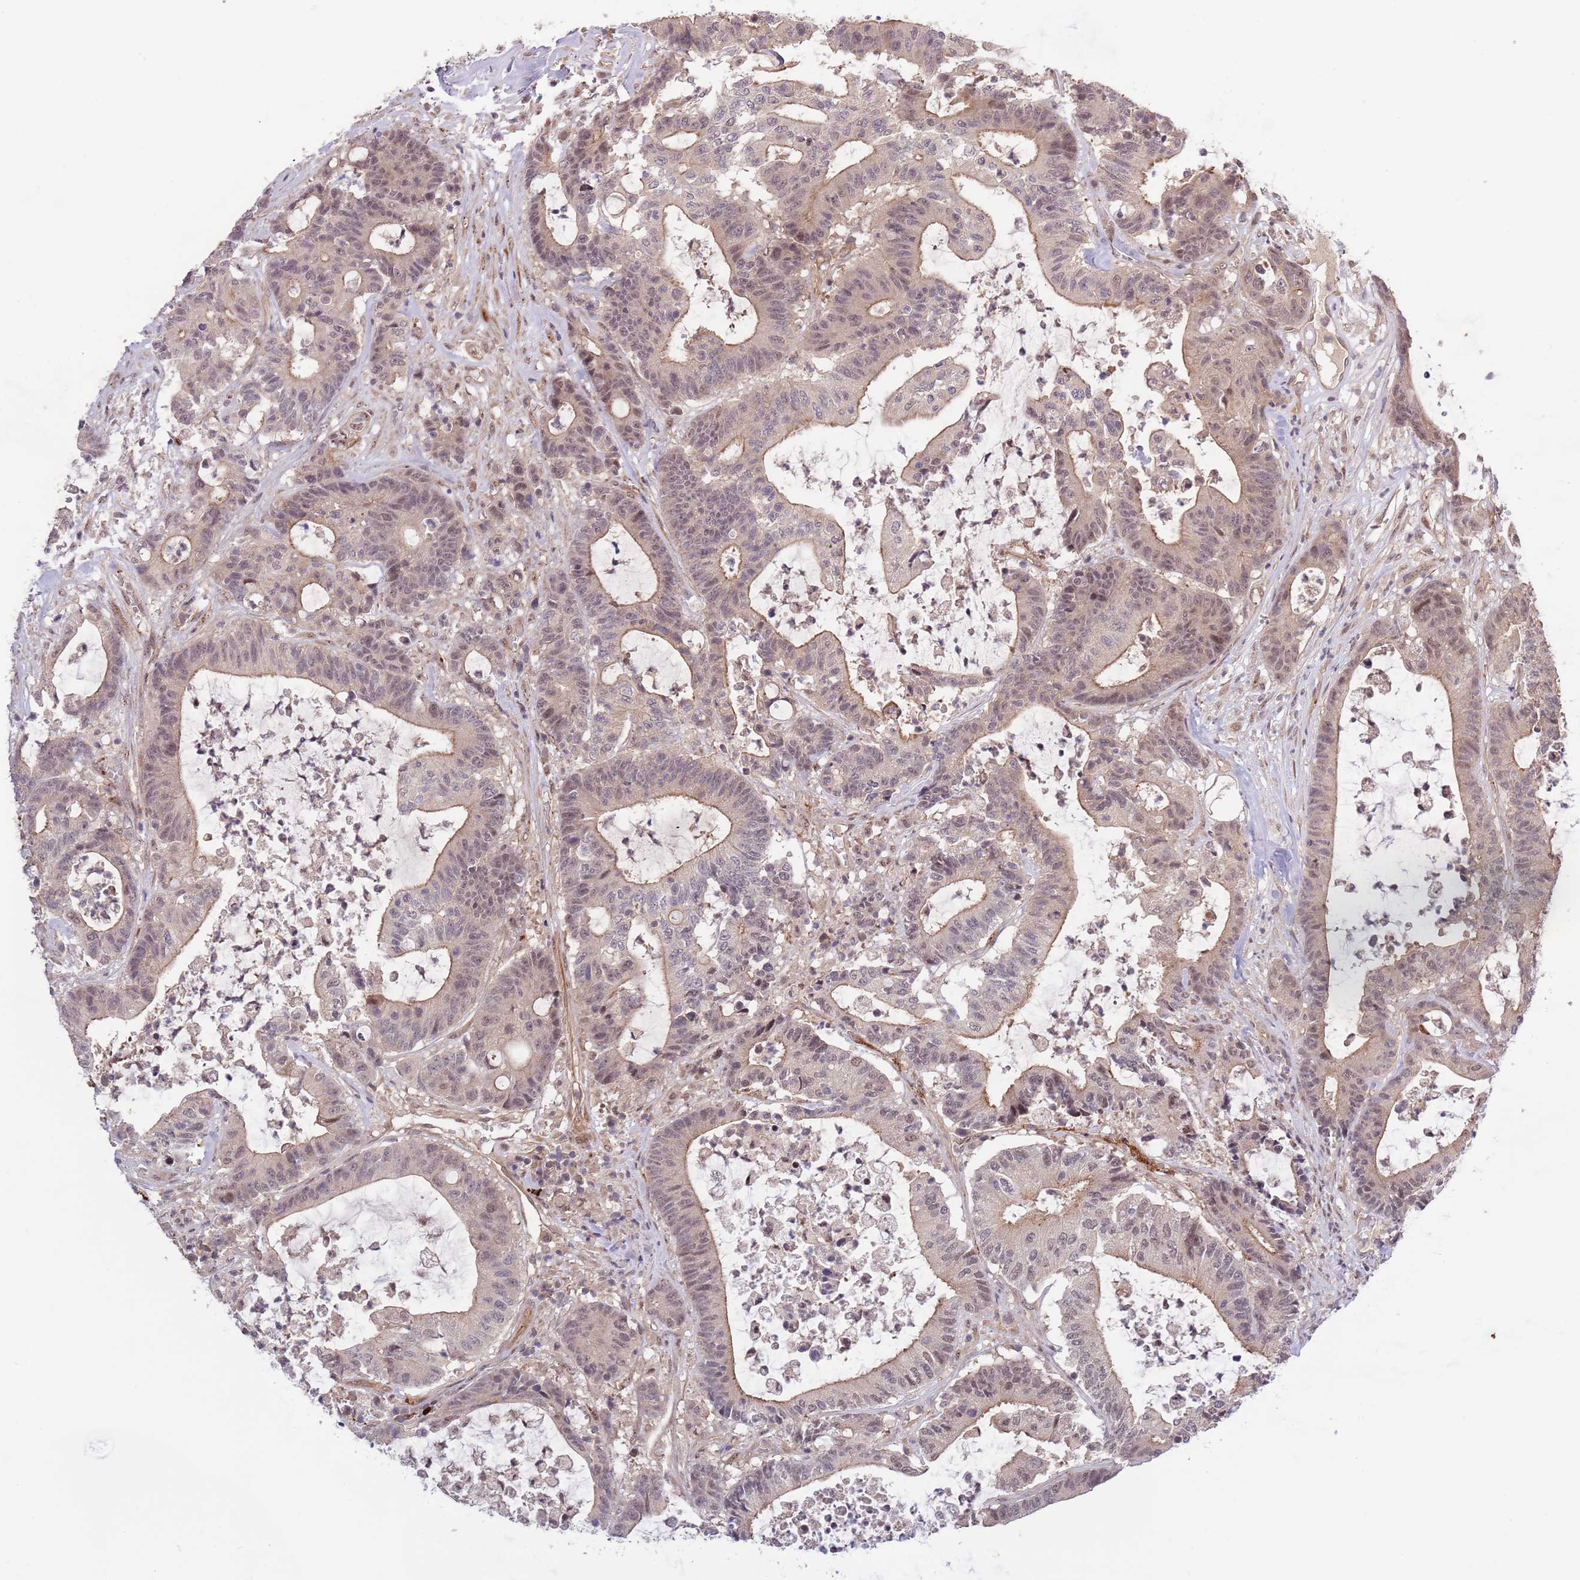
{"staining": {"intensity": "moderate", "quantity": "25%-75%", "location": "cytoplasmic/membranous"}, "tissue": "colorectal cancer", "cell_type": "Tumor cells", "image_type": "cancer", "snomed": [{"axis": "morphology", "description": "Adenocarcinoma, NOS"}, {"axis": "topography", "description": "Colon"}], "caption": "Immunohistochemical staining of adenocarcinoma (colorectal) displays medium levels of moderate cytoplasmic/membranous staining in about 25%-75% of tumor cells.", "gene": "PRR16", "patient": {"sex": "female", "age": 84}}